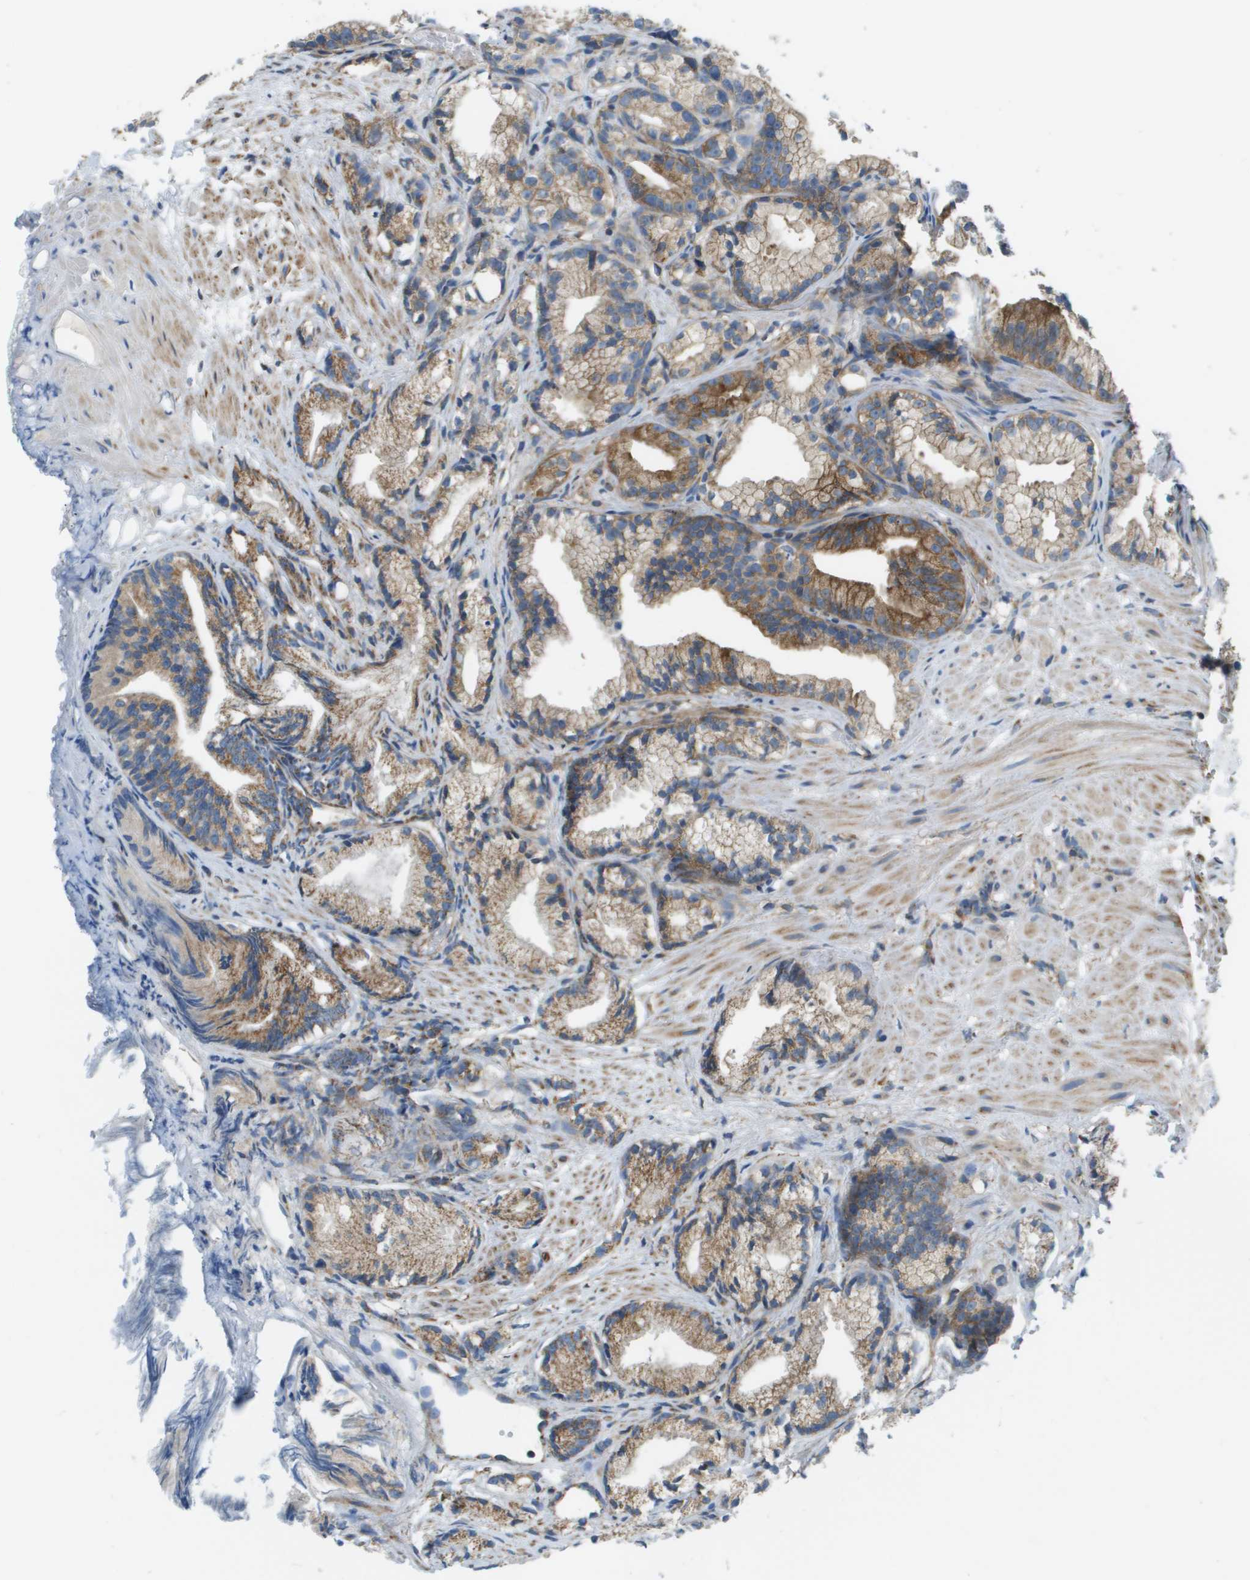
{"staining": {"intensity": "moderate", "quantity": ">75%", "location": "cytoplasmic/membranous"}, "tissue": "prostate cancer", "cell_type": "Tumor cells", "image_type": "cancer", "snomed": [{"axis": "morphology", "description": "Adenocarcinoma, Low grade"}, {"axis": "topography", "description": "Prostate"}], "caption": "Human adenocarcinoma (low-grade) (prostate) stained for a protein (brown) displays moderate cytoplasmic/membranous positive staining in about >75% of tumor cells.", "gene": "TAOK3", "patient": {"sex": "male", "age": 89}}